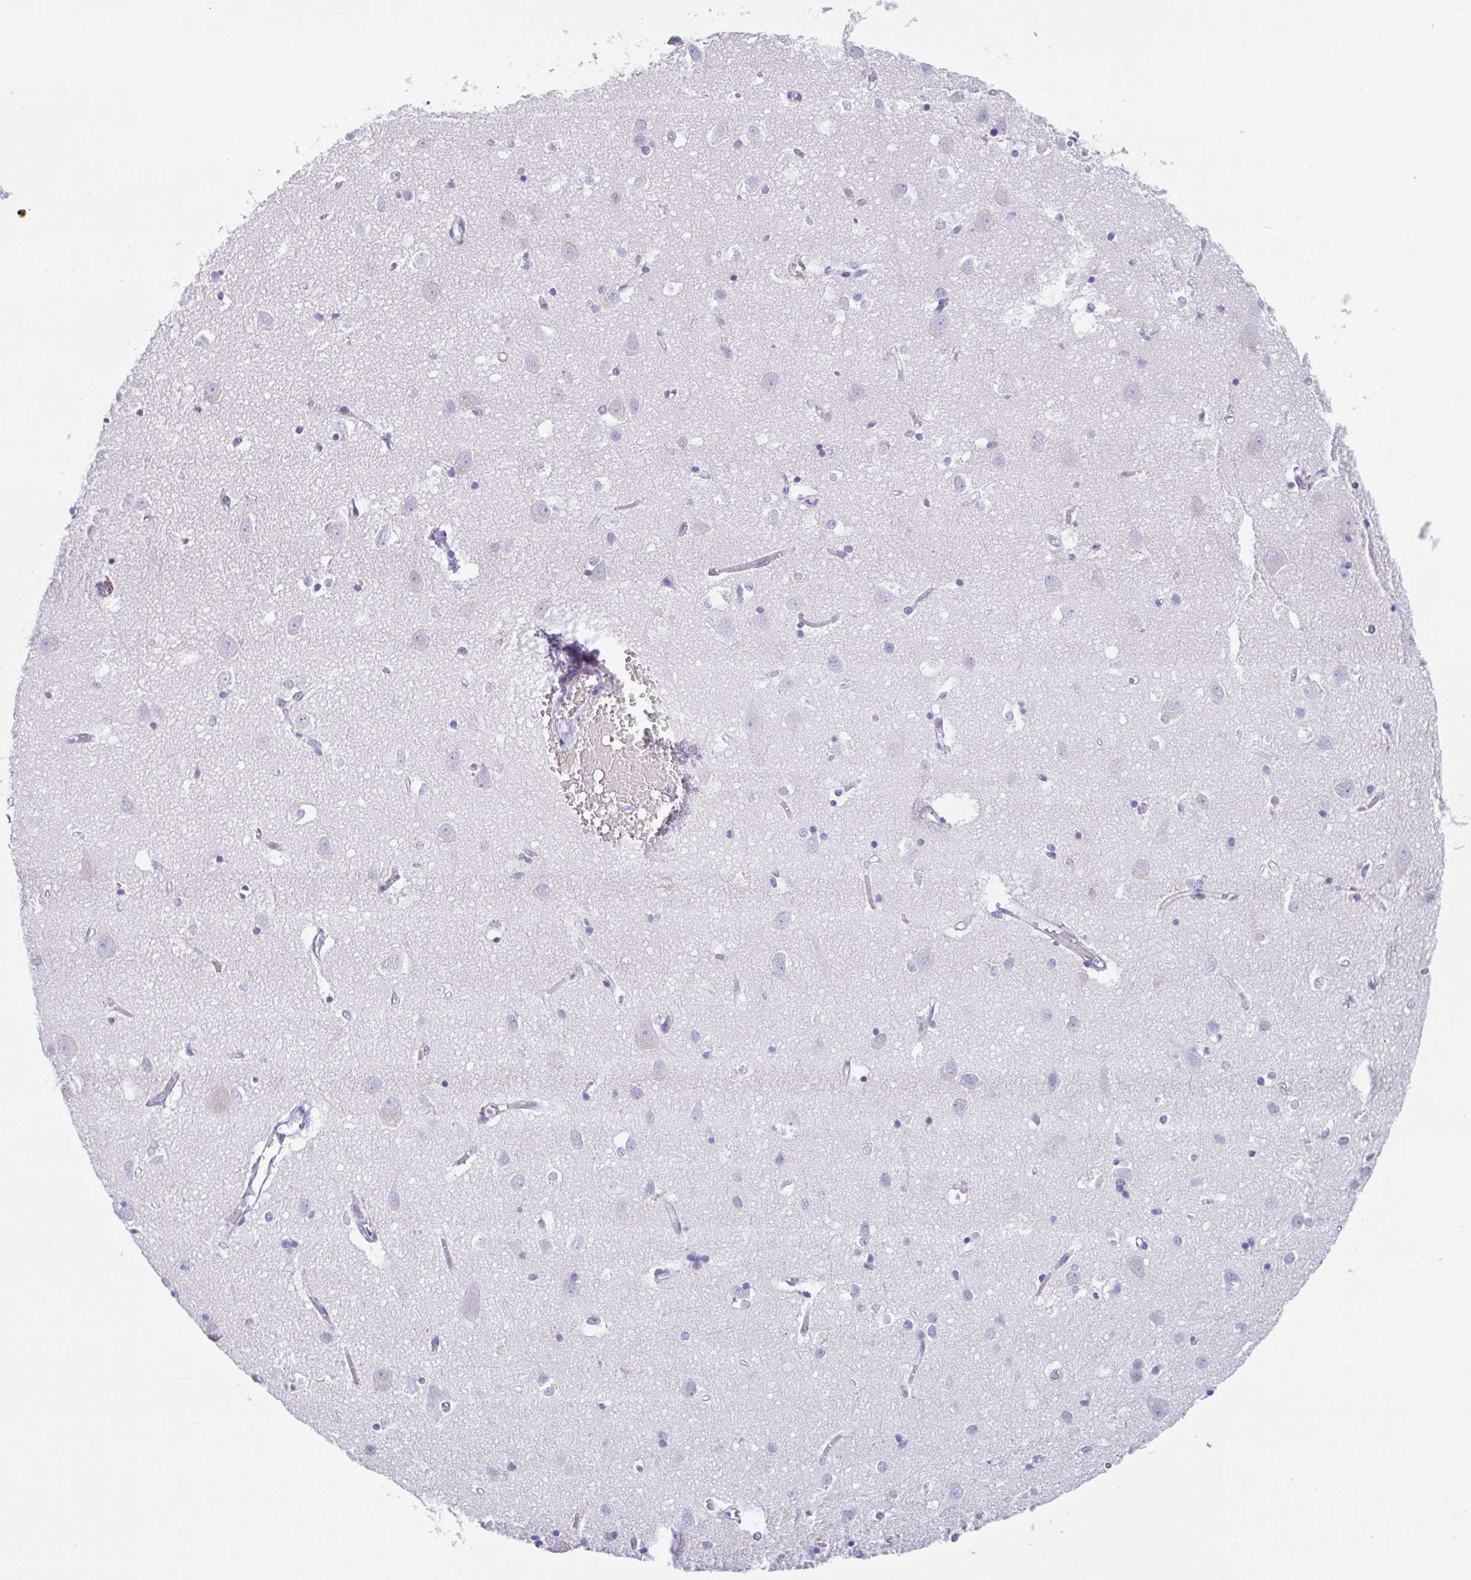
{"staining": {"intensity": "negative", "quantity": "none", "location": "none"}, "tissue": "cerebral cortex", "cell_type": "Endothelial cells", "image_type": "normal", "snomed": [{"axis": "morphology", "description": "Normal tissue, NOS"}, {"axis": "topography", "description": "Cerebral cortex"}], "caption": "DAB (3,3'-diaminobenzidine) immunohistochemical staining of normal human cerebral cortex displays no significant expression in endothelial cells.", "gene": "TAS2R41", "patient": {"sex": "male", "age": 70}}